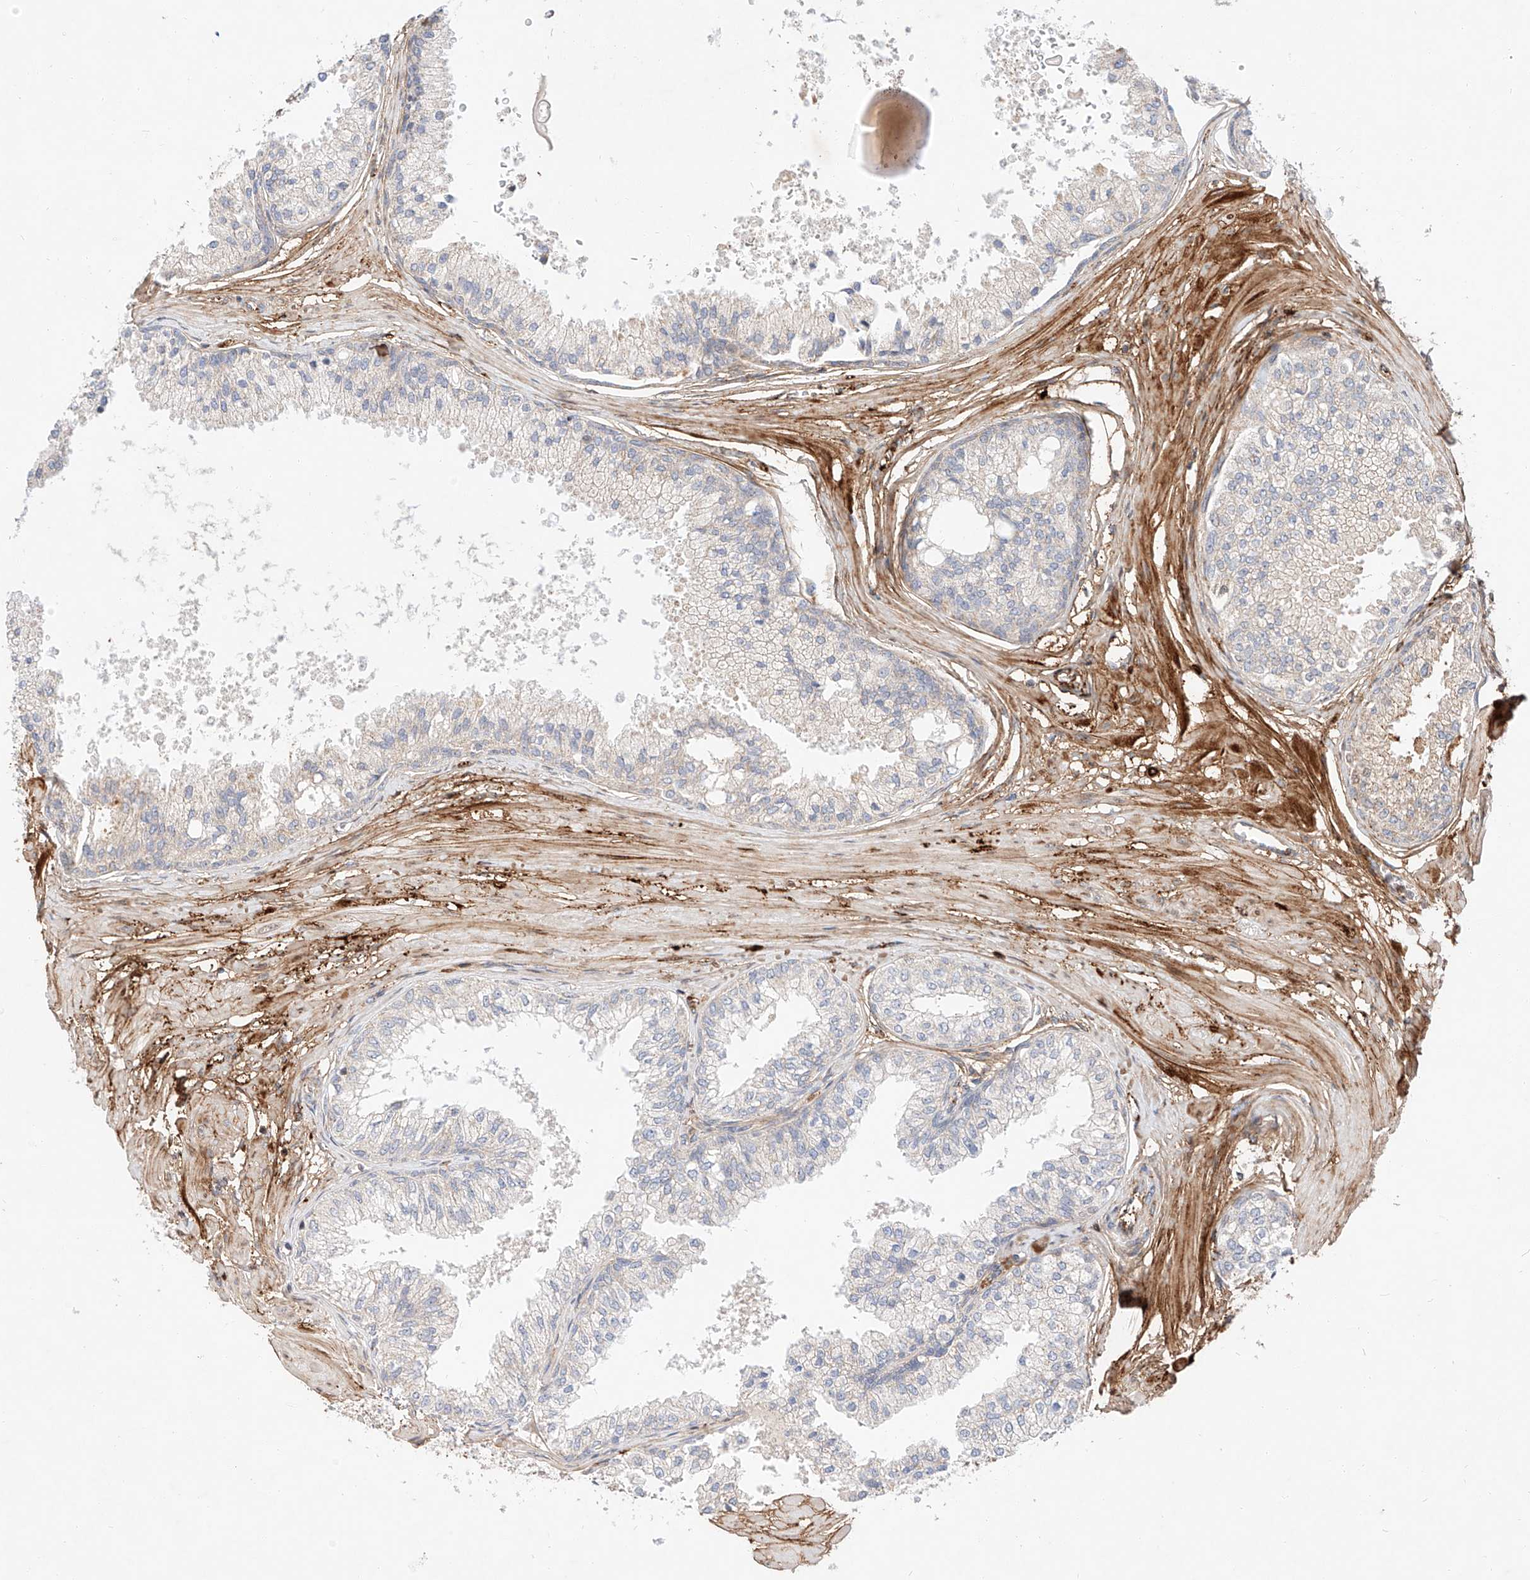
{"staining": {"intensity": "weak", "quantity": "<25%", "location": "cytoplasmic/membranous"}, "tissue": "prostate", "cell_type": "Glandular cells", "image_type": "normal", "snomed": [{"axis": "morphology", "description": "Normal tissue, NOS"}, {"axis": "topography", "description": "Prostate"}], "caption": "DAB (3,3'-diaminobenzidine) immunohistochemical staining of normal prostate exhibits no significant expression in glandular cells. (Immunohistochemistry (ihc), brightfield microscopy, high magnification).", "gene": "OSGEPL1", "patient": {"sex": "male", "age": 48}}